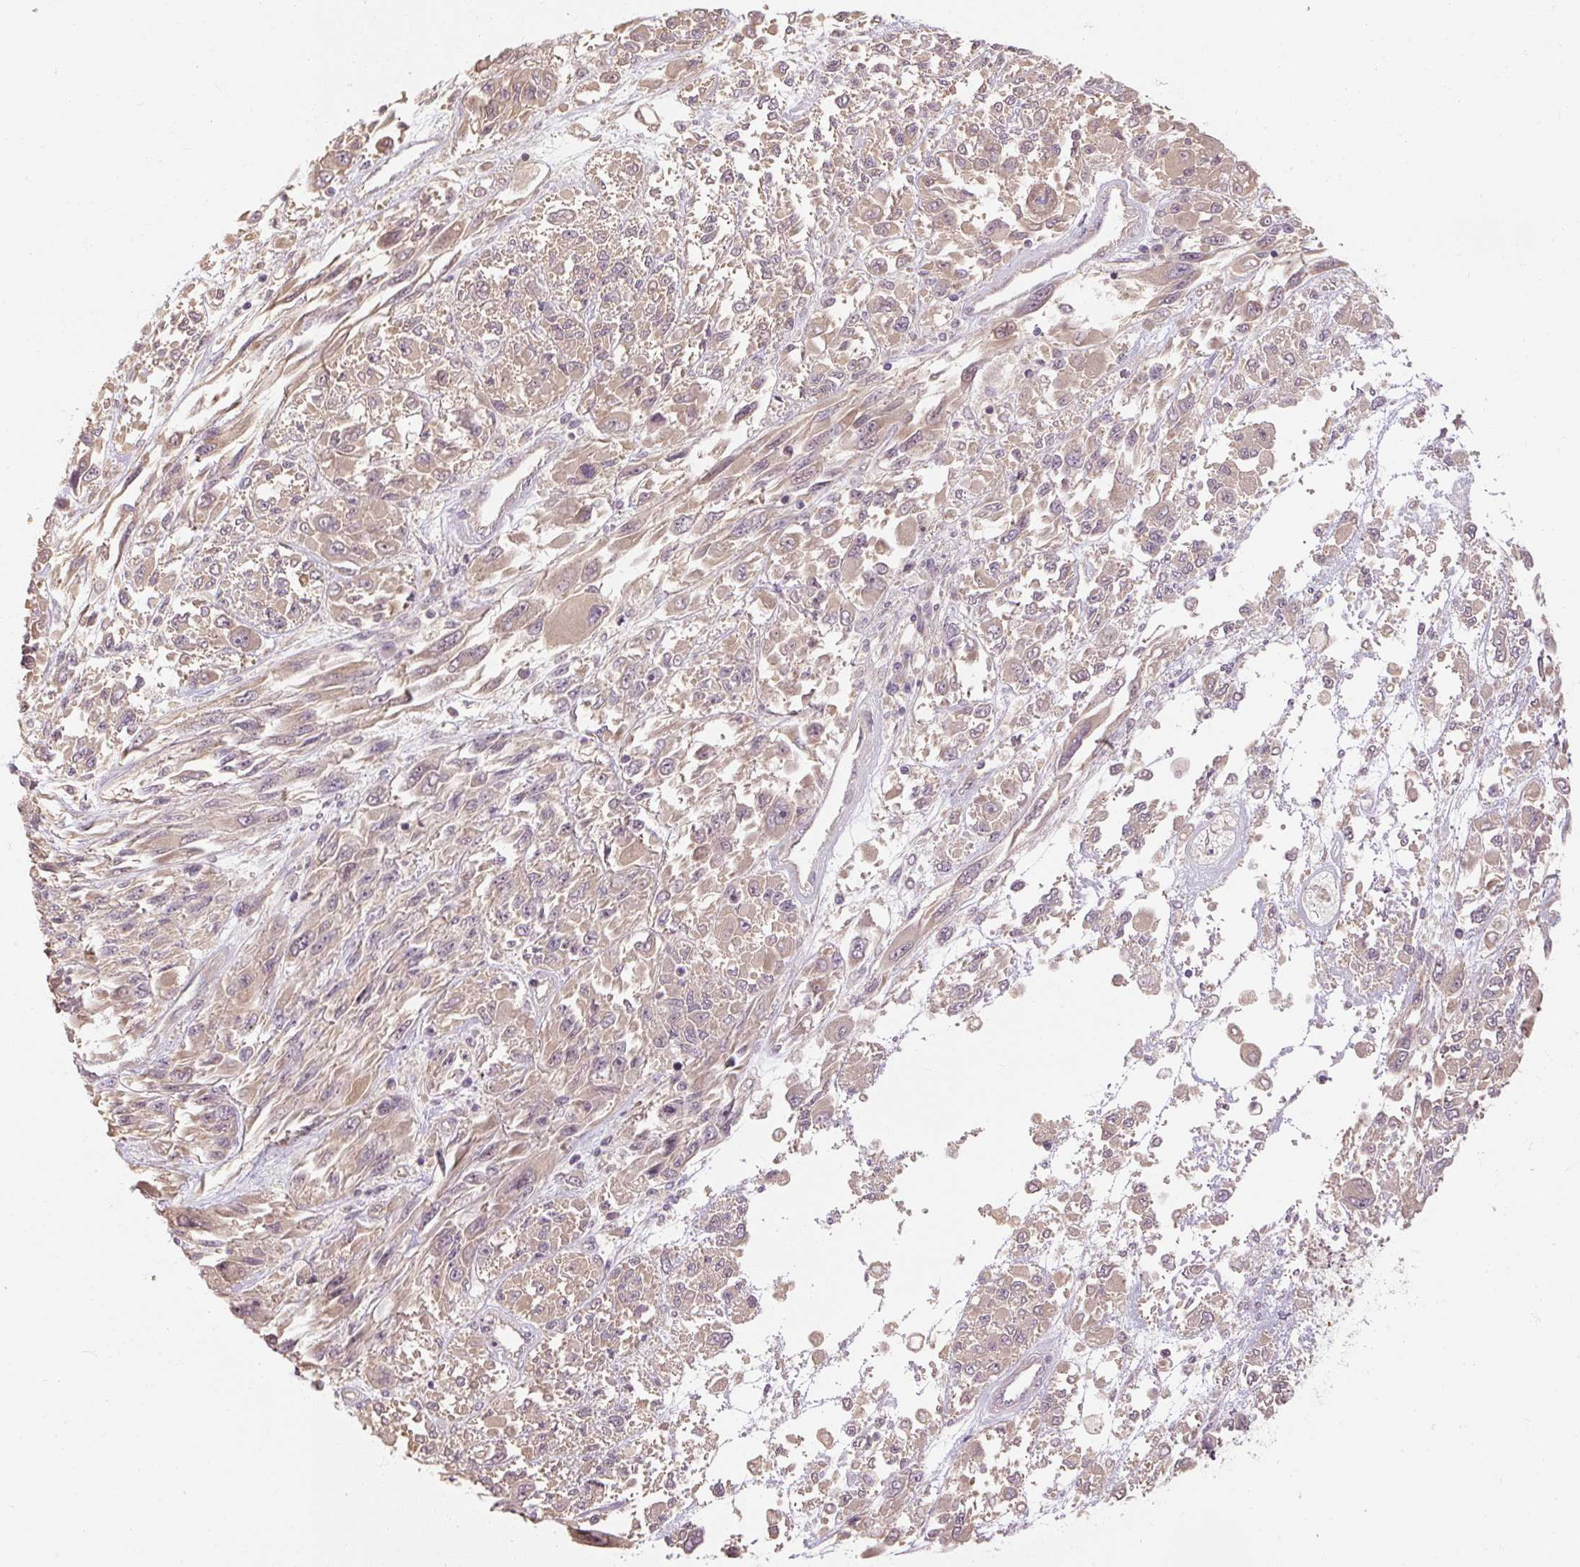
{"staining": {"intensity": "weak", "quantity": ">75%", "location": "cytoplasmic/membranous"}, "tissue": "melanoma", "cell_type": "Tumor cells", "image_type": "cancer", "snomed": [{"axis": "morphology", "description": "Malignant melanoma, NOS"}, {"axis": "topography", "description": "Skin"}], "caption": "DAB immunohistochemical staining of human malignant melanoma reveals weak cytoplasmic/membranous protein positivity in about >75% of tumor cells.", "gene": "RB1CC1", "patient": {"sex": "female", "age": 91}}